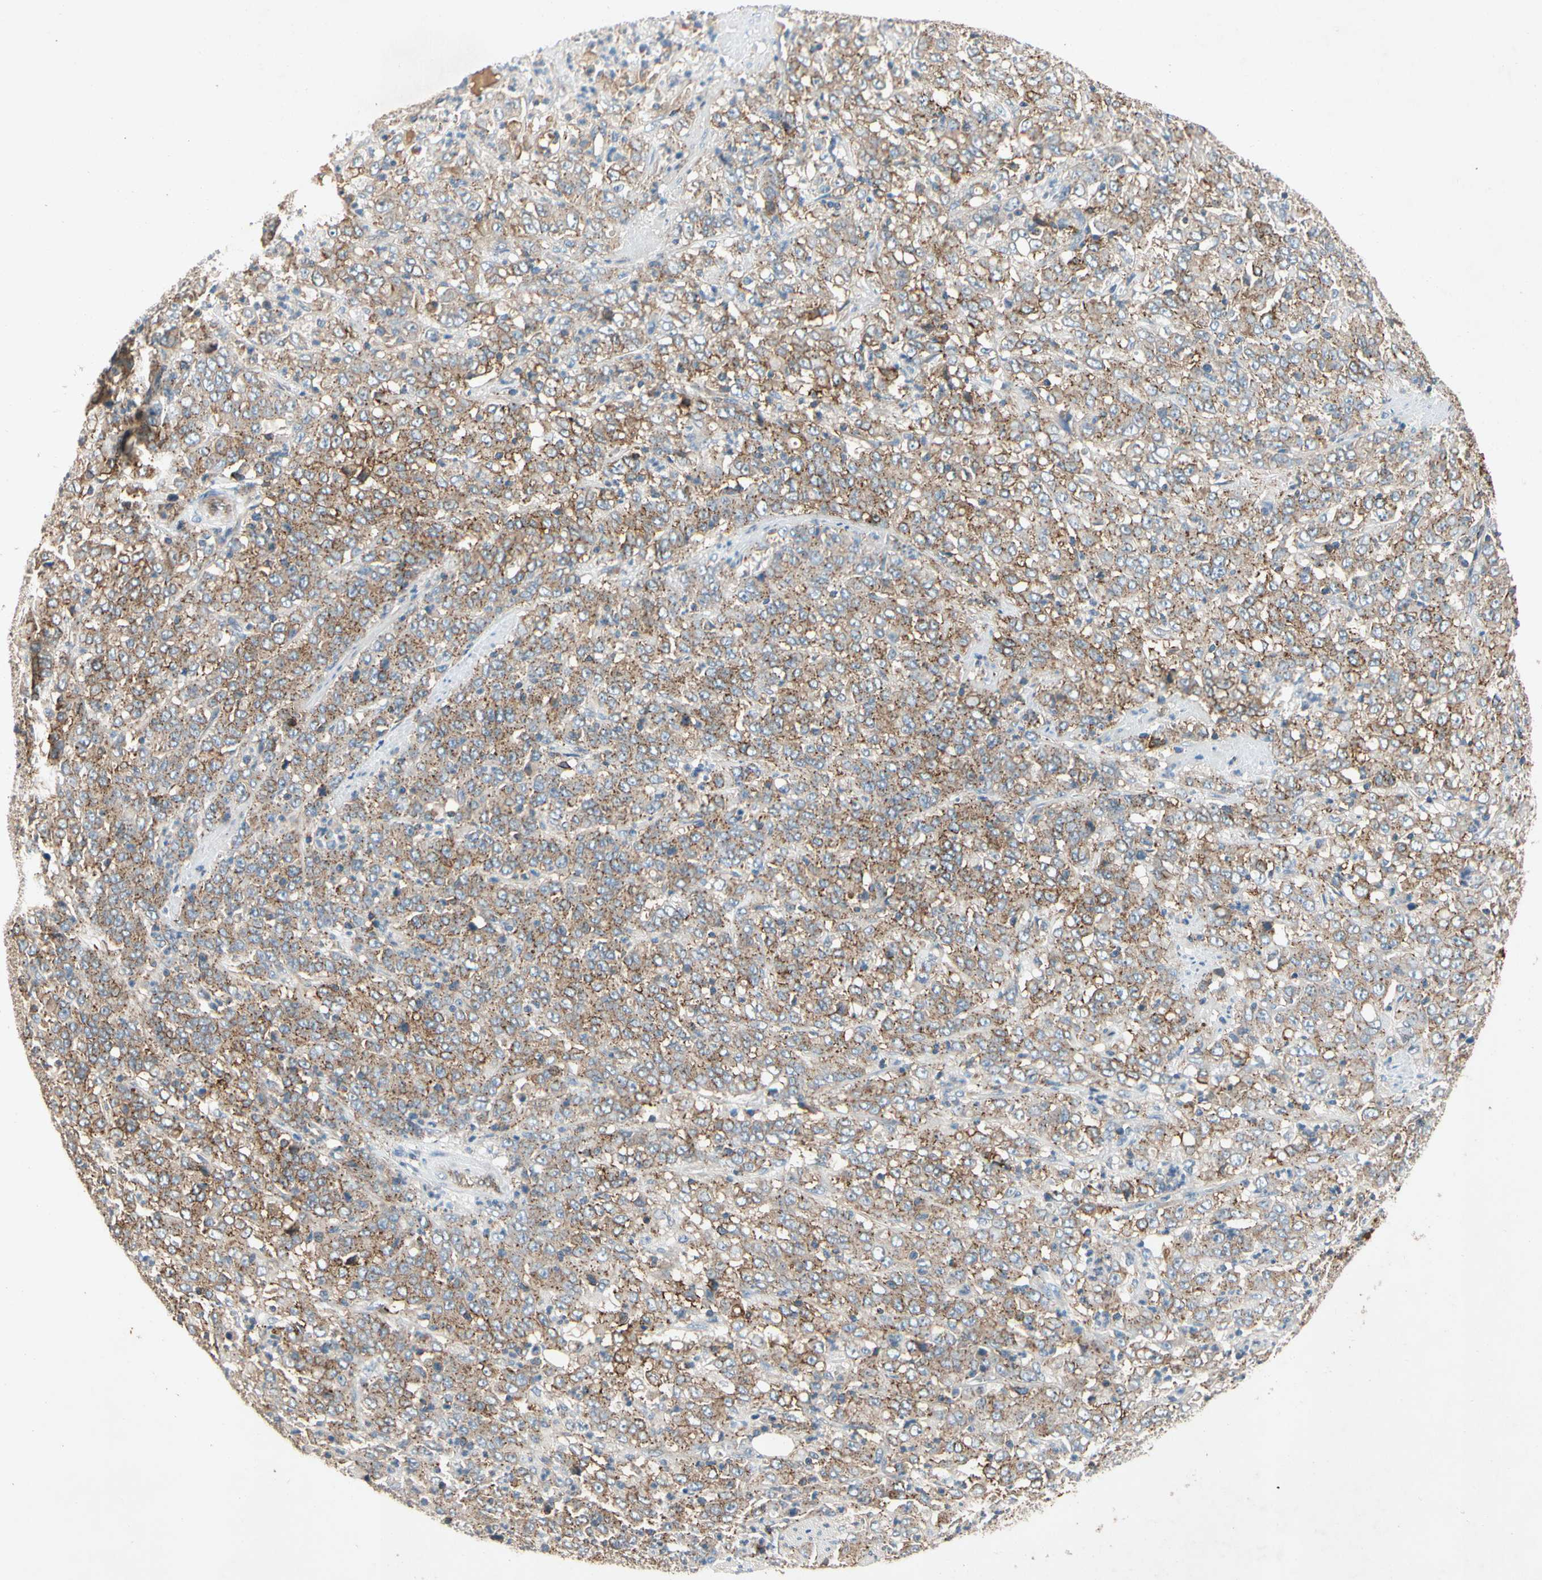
{"staining": {"intensity": "moderate", "quantity": ">75%", "location": "cytoplasmic/membranous"}, "tissue": "stomach cancer", "cell_type": "Tumor cells", "image_type": "cancer", "snomed": [{"axis": "morphology", "description": "Adenocarcinoma, NOS"}, {"axis": "topography", "description": "Stomach, lower"}], "caption": "Immunohistochemistry (IHC) histopathology image of human adenocarcinoma (stomach) stained for a protein (brown), which shows medium levels of moderate cytoplasmic/membranous staining in about >75% of tumor cells.", "gene": "NDFIP2", "patient": {"sex": "female", "age": 71}}